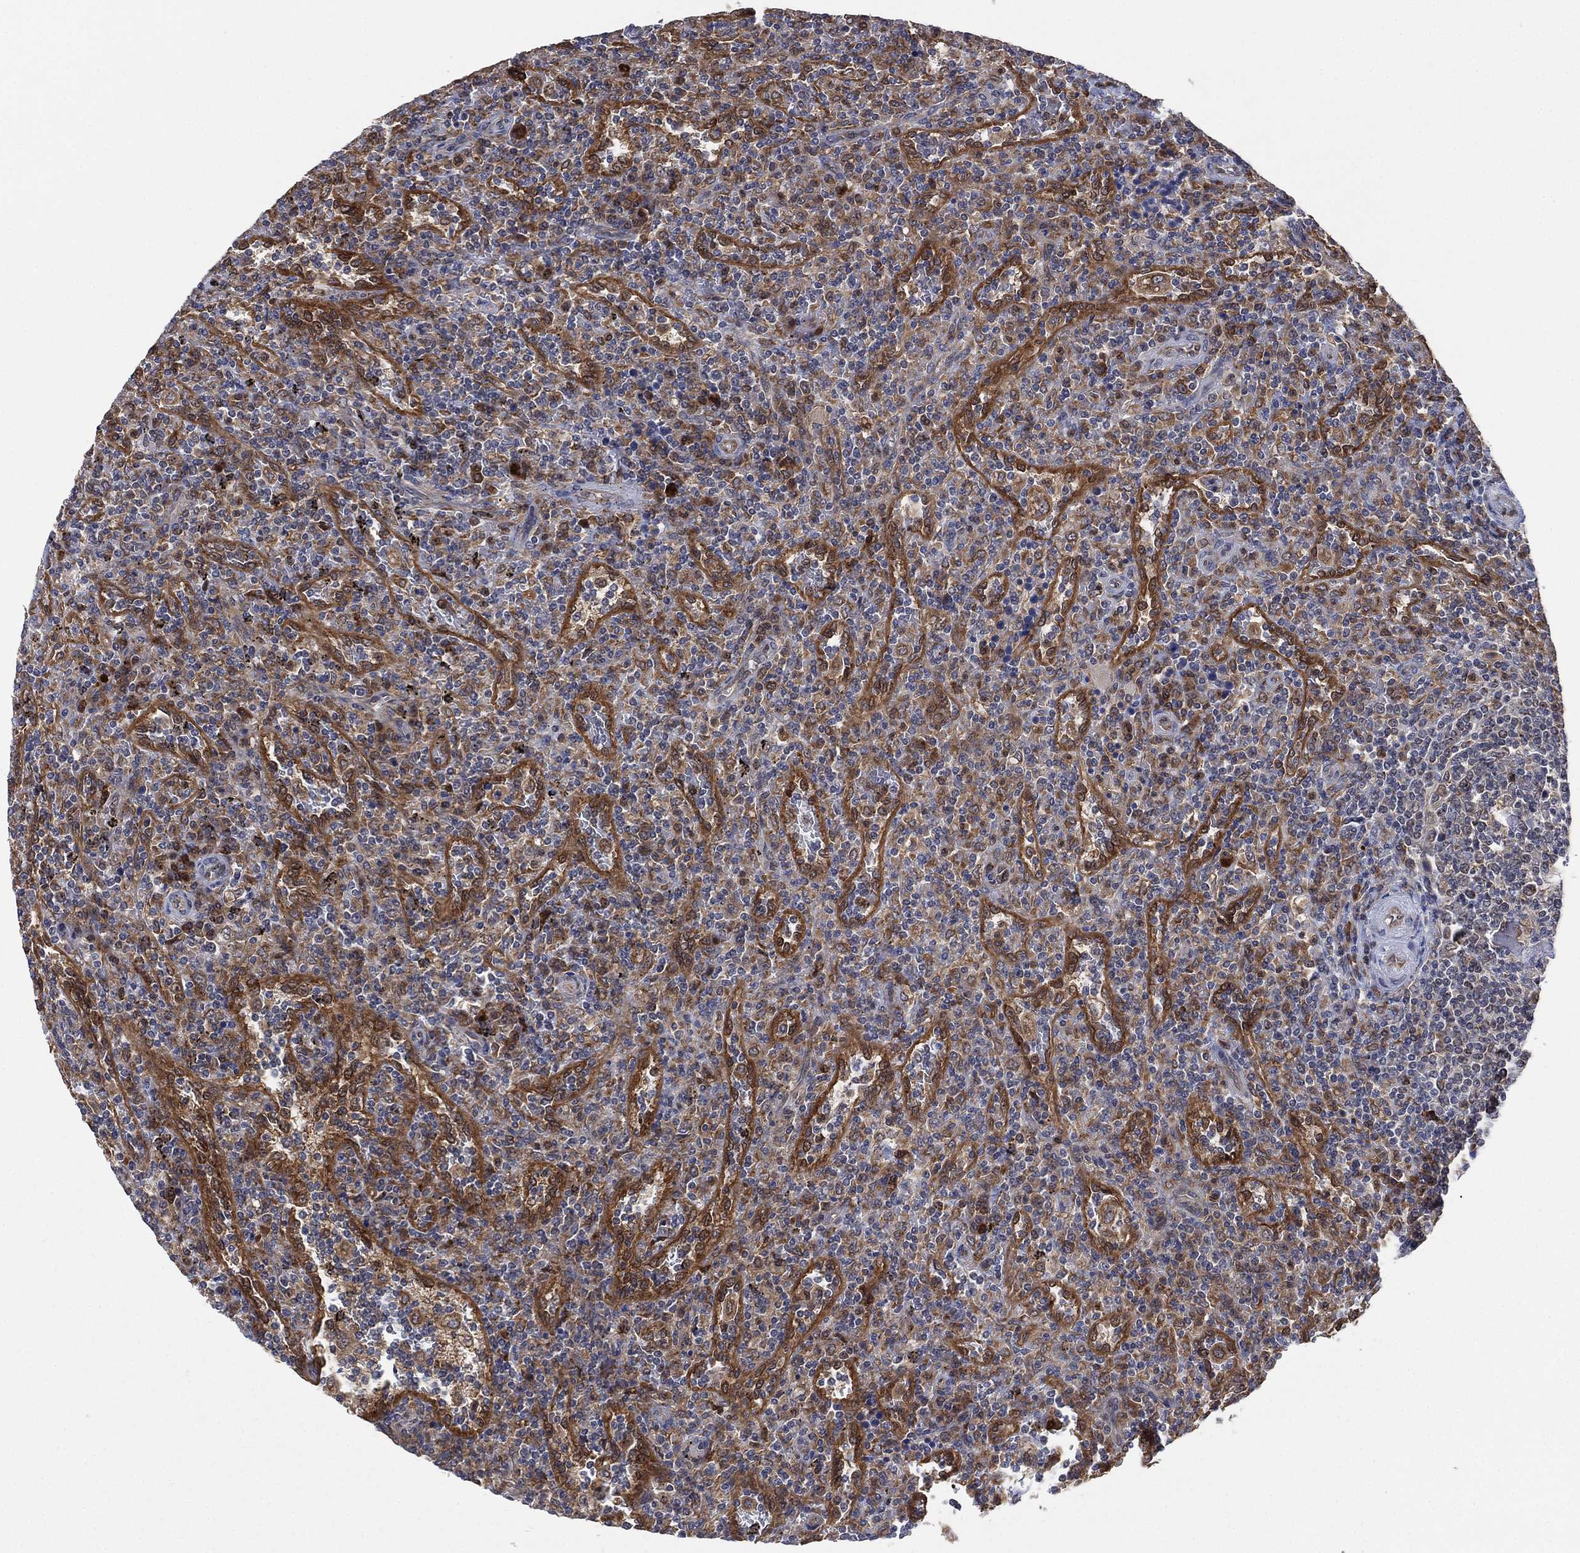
{"staining": {"intensity": "negative", "quantity": "none", "location": "none"}, "tissue": "lymphoma", "cell_type": "Tumor cells", "image_type": "cancer", "snomed": [{"axis": "morphology", "description": "Malignant lymphoma, non-Hodgkin's type, Low grade"}, {"axis": "topography", "description": "Spleen"}], "caption": "IHC micrograph of human low-grade malignant lymphoma, non-Hodgkin's type stained for a protein (brown), which shows no staining in tumor cells.", "gene": "FES", "patient": {"sex": "male", "age": 62}}